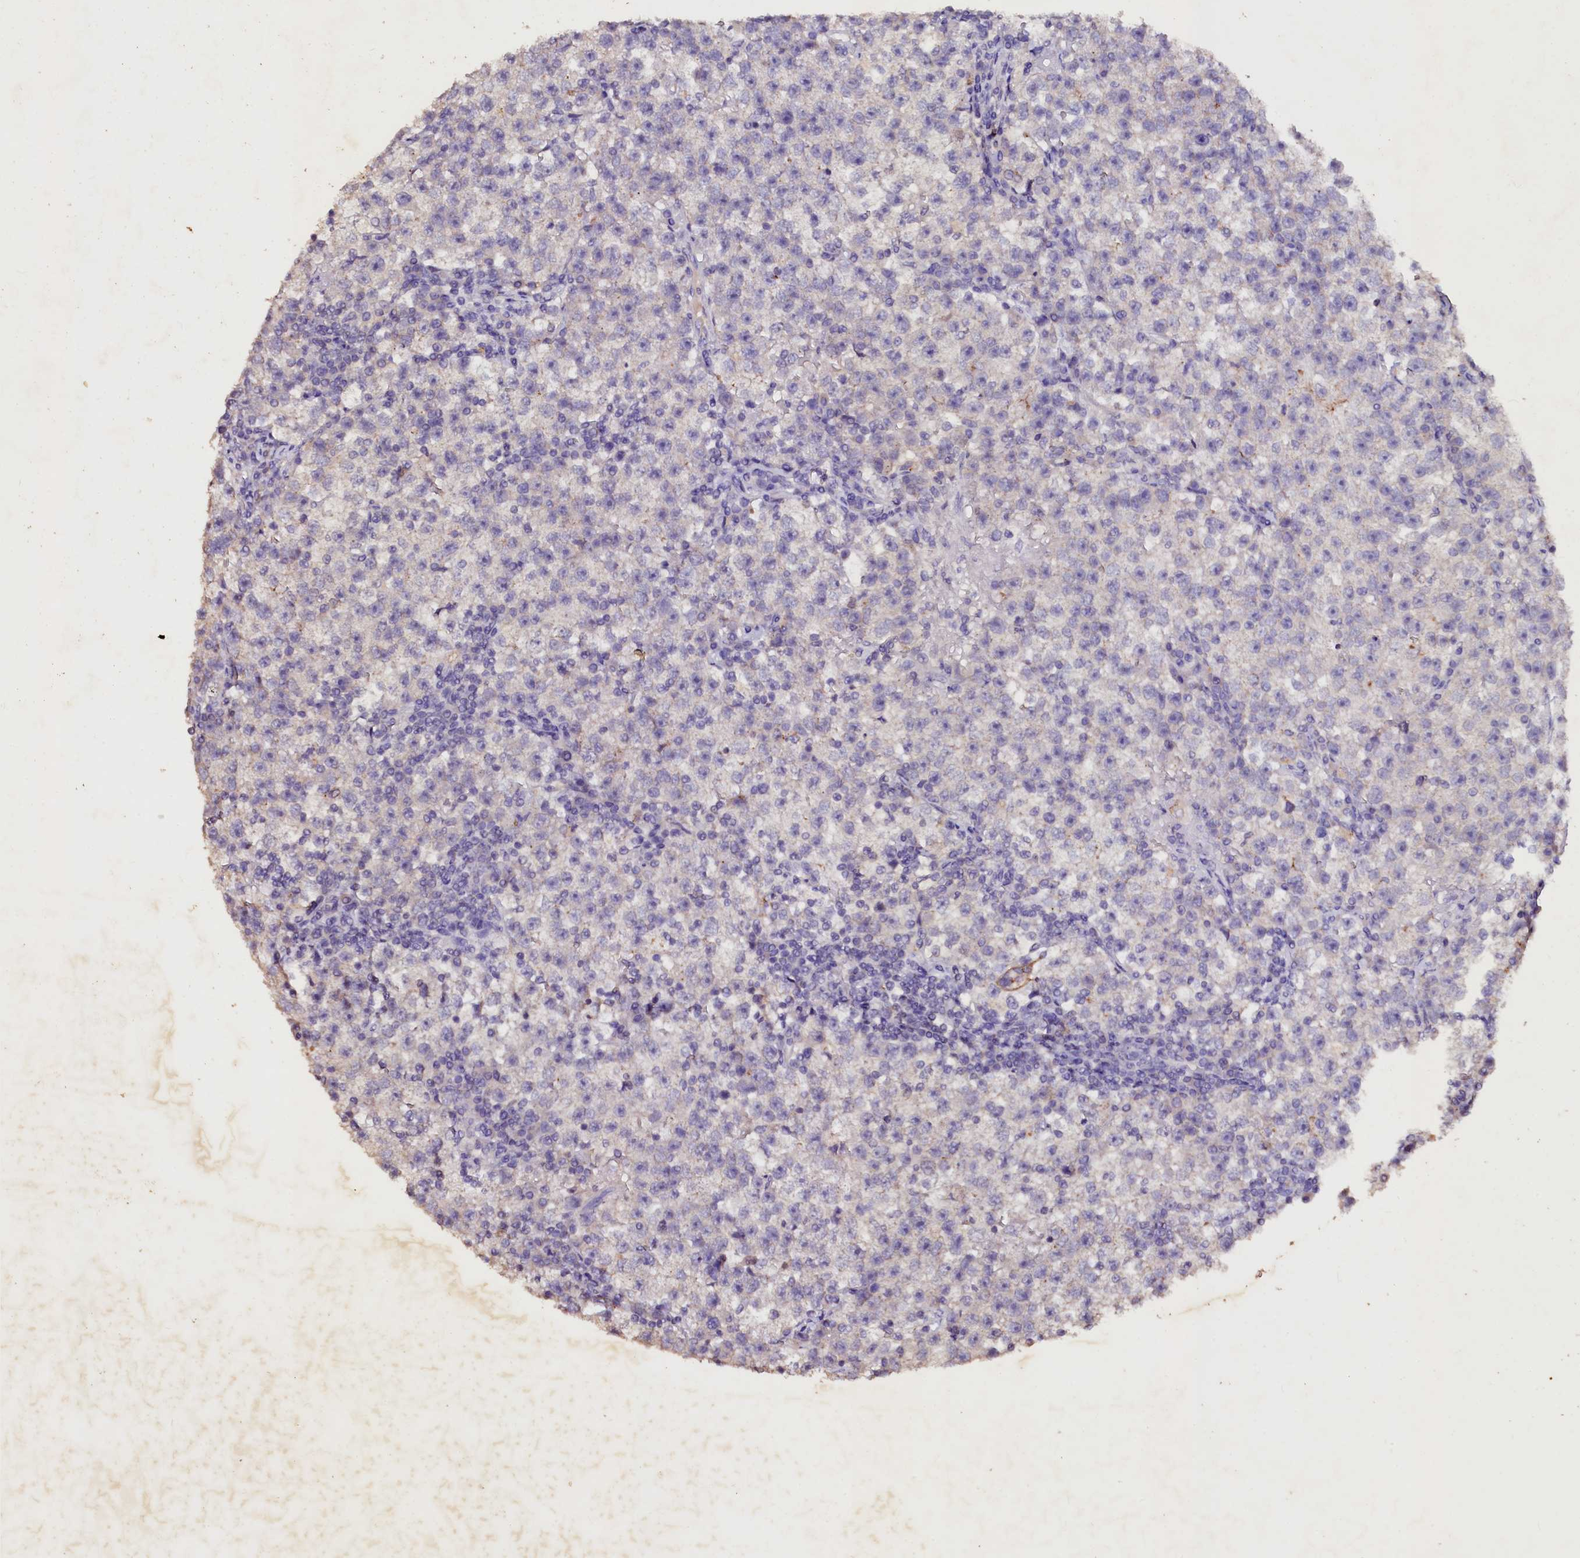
{"staining": {"intensity": "negative", "quantity": "none", "location": "none"}, "tissue": "testis cancer", "cell_type": "Tumor cells", "image_type": "cancer", "snomed": [{"axis": "morphology", "description": "Seminoma, NOS"}, {"axis": "topography", "description": "Testis"}], "caption": "IHC image of neoplastic tissue: human testis seminoma stained with DAB (3,3'-diaminobenzidine) exhibits no significant protein positivity in tumor cells.", "gene": "VPS36", "patient": {"sex": "male", "age": 22}}